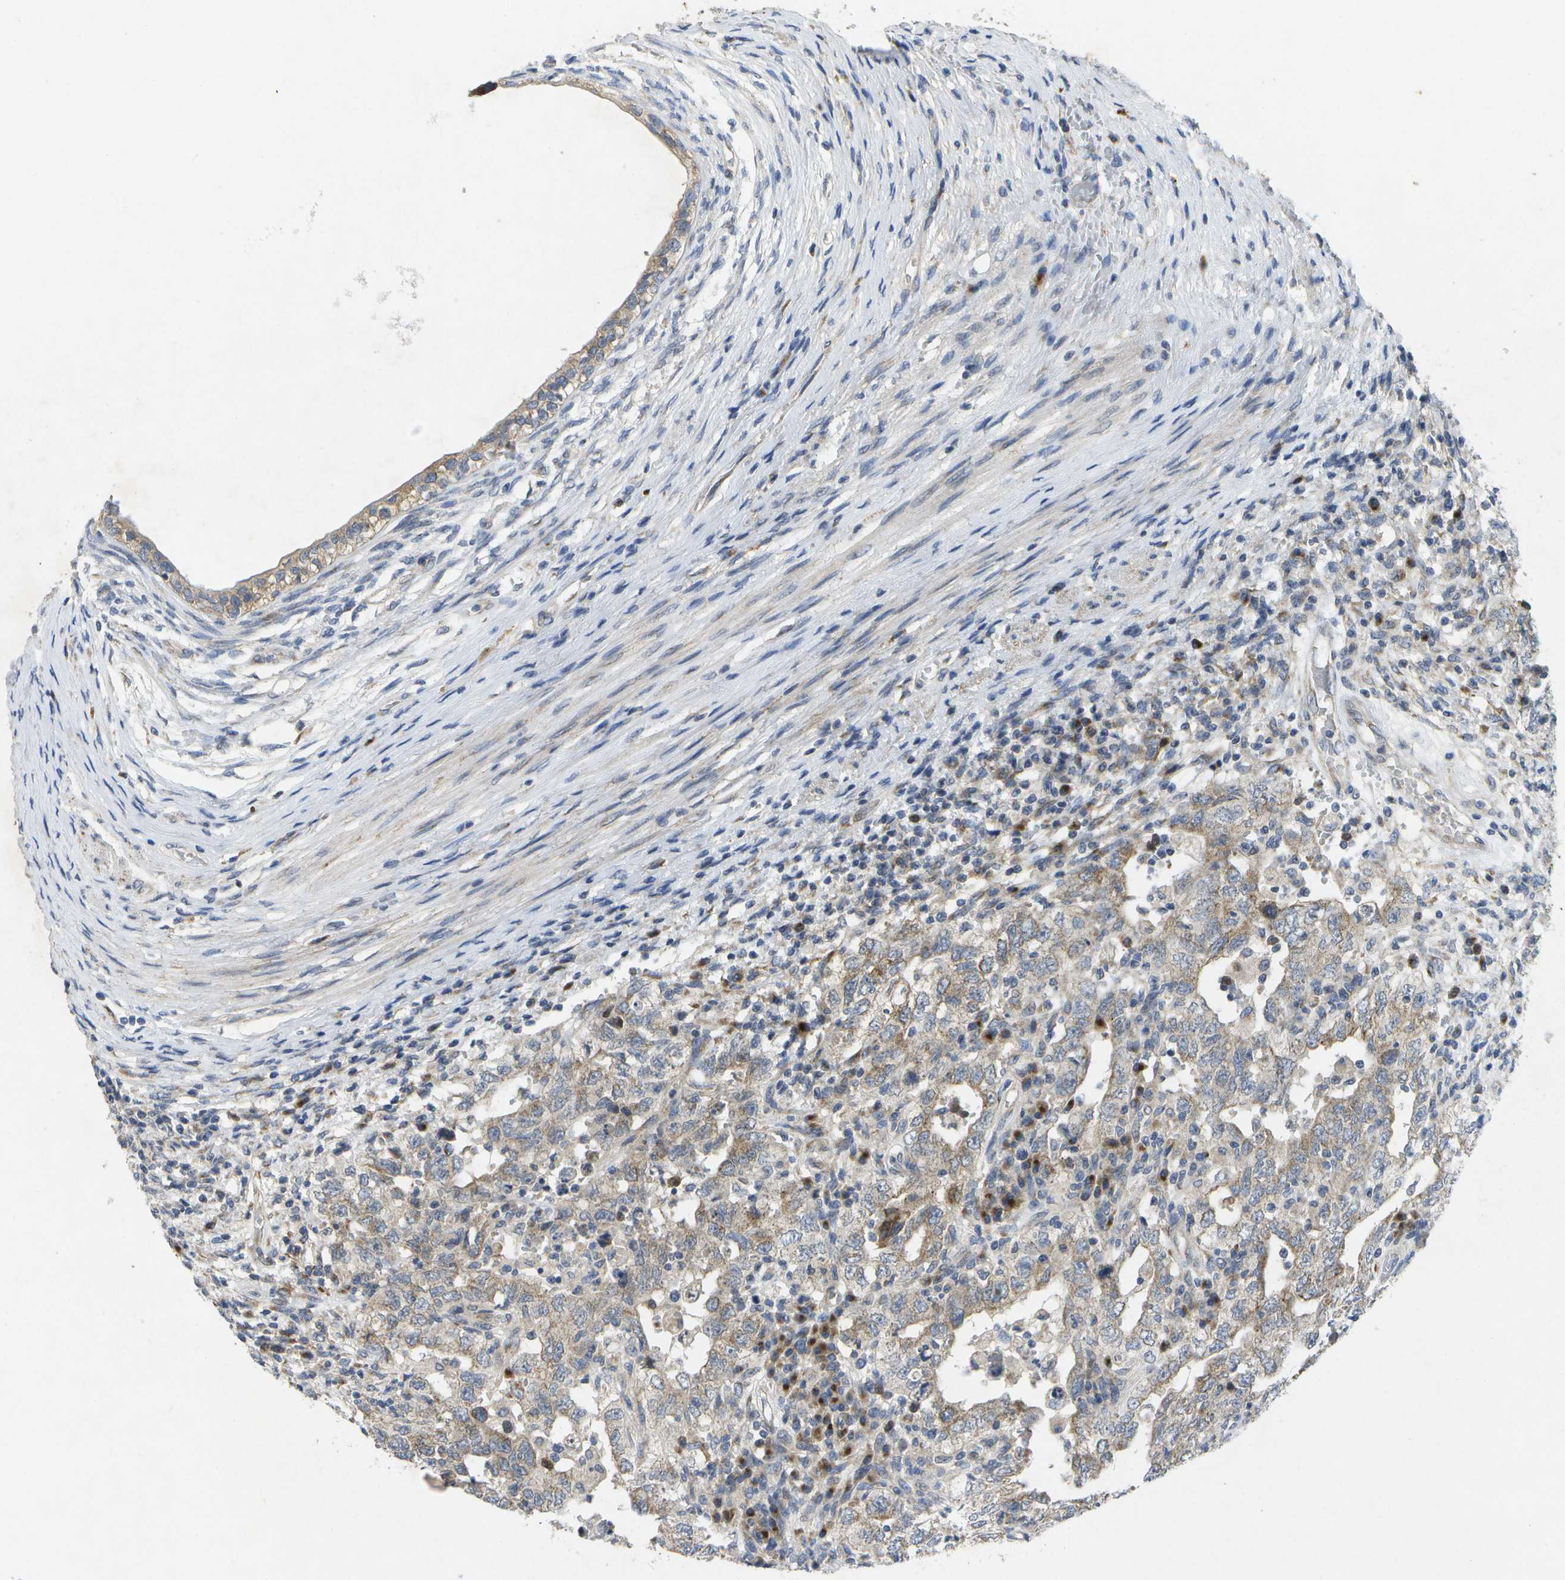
{"staining": {"intensity": "weak", "quantity": "25%-75%", "location": "cytoplasmic/membranous"}, "tissue": "testis cancer", "cell_type": "Tumor cells", "image_type": "cancer", "snomed": [{"axis": "morphology", "description": "Carcinoma, Embryonal, NOS"}, {"axis": "topography", "description": "Testis"}], "caption": "Tumor cells demonstrate low levels of weak cytoplasmic/membranous staining in approximately 25%-75% of cells in human testis embryonal carcinoma.", "gene": "KDELR1", "patient": {"sex": "male", "age": 26}}